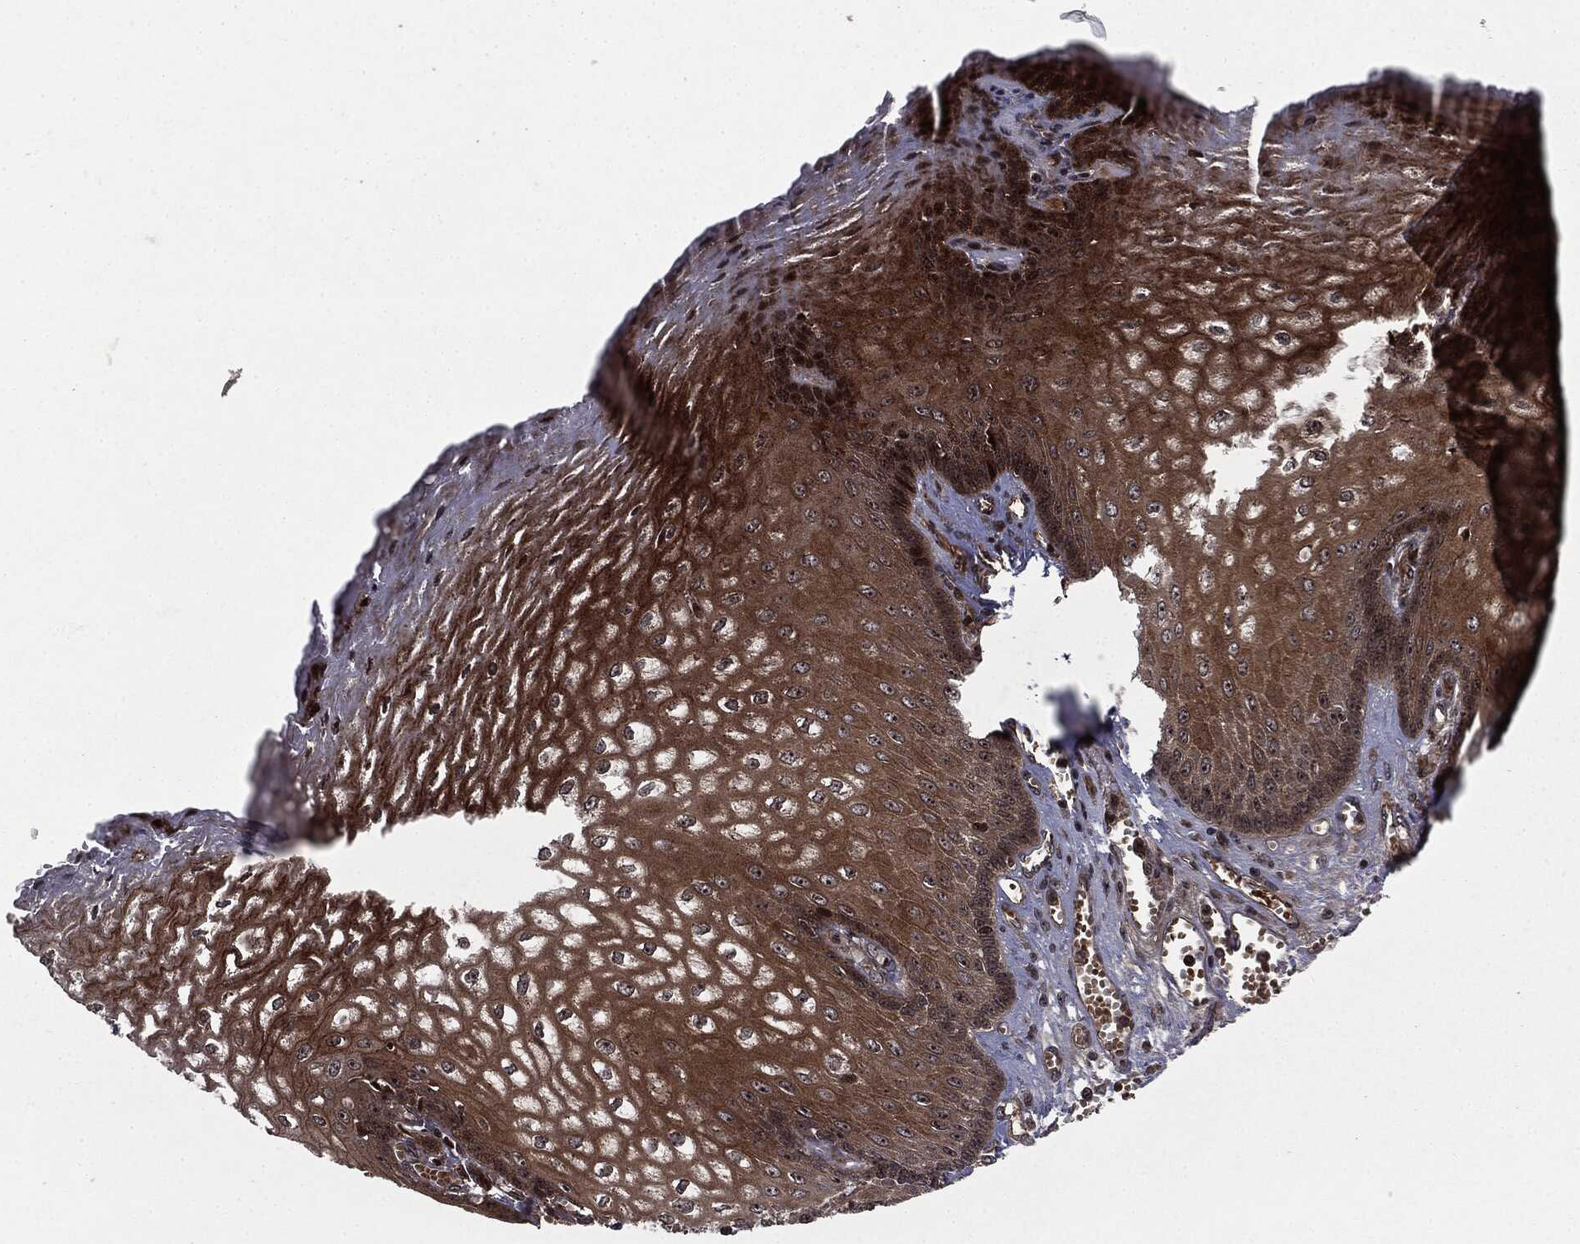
{"staining": {"intensity": "strong", "quantity": ">75%", "location": "cytoplasmic/membranous,nuclear"}, "tissue": "esophagus", "cell_type": "Squamous epithelial cells", "image_type": "normal", "snomed": [{"axis": "morphology", "description": "Normal tissue, NOS"}, {"axis": "topography", "description": "Esophagus"}], "caption": "Immunohistochemical staining of normal esophagus exhibits >75% levels of strong cytoplasmic/membranous,nuclear protein expression in about >75% of squamous epithelial cells.", "gene": "CARD6", "patient": {"sex": "male", "age": 58}}